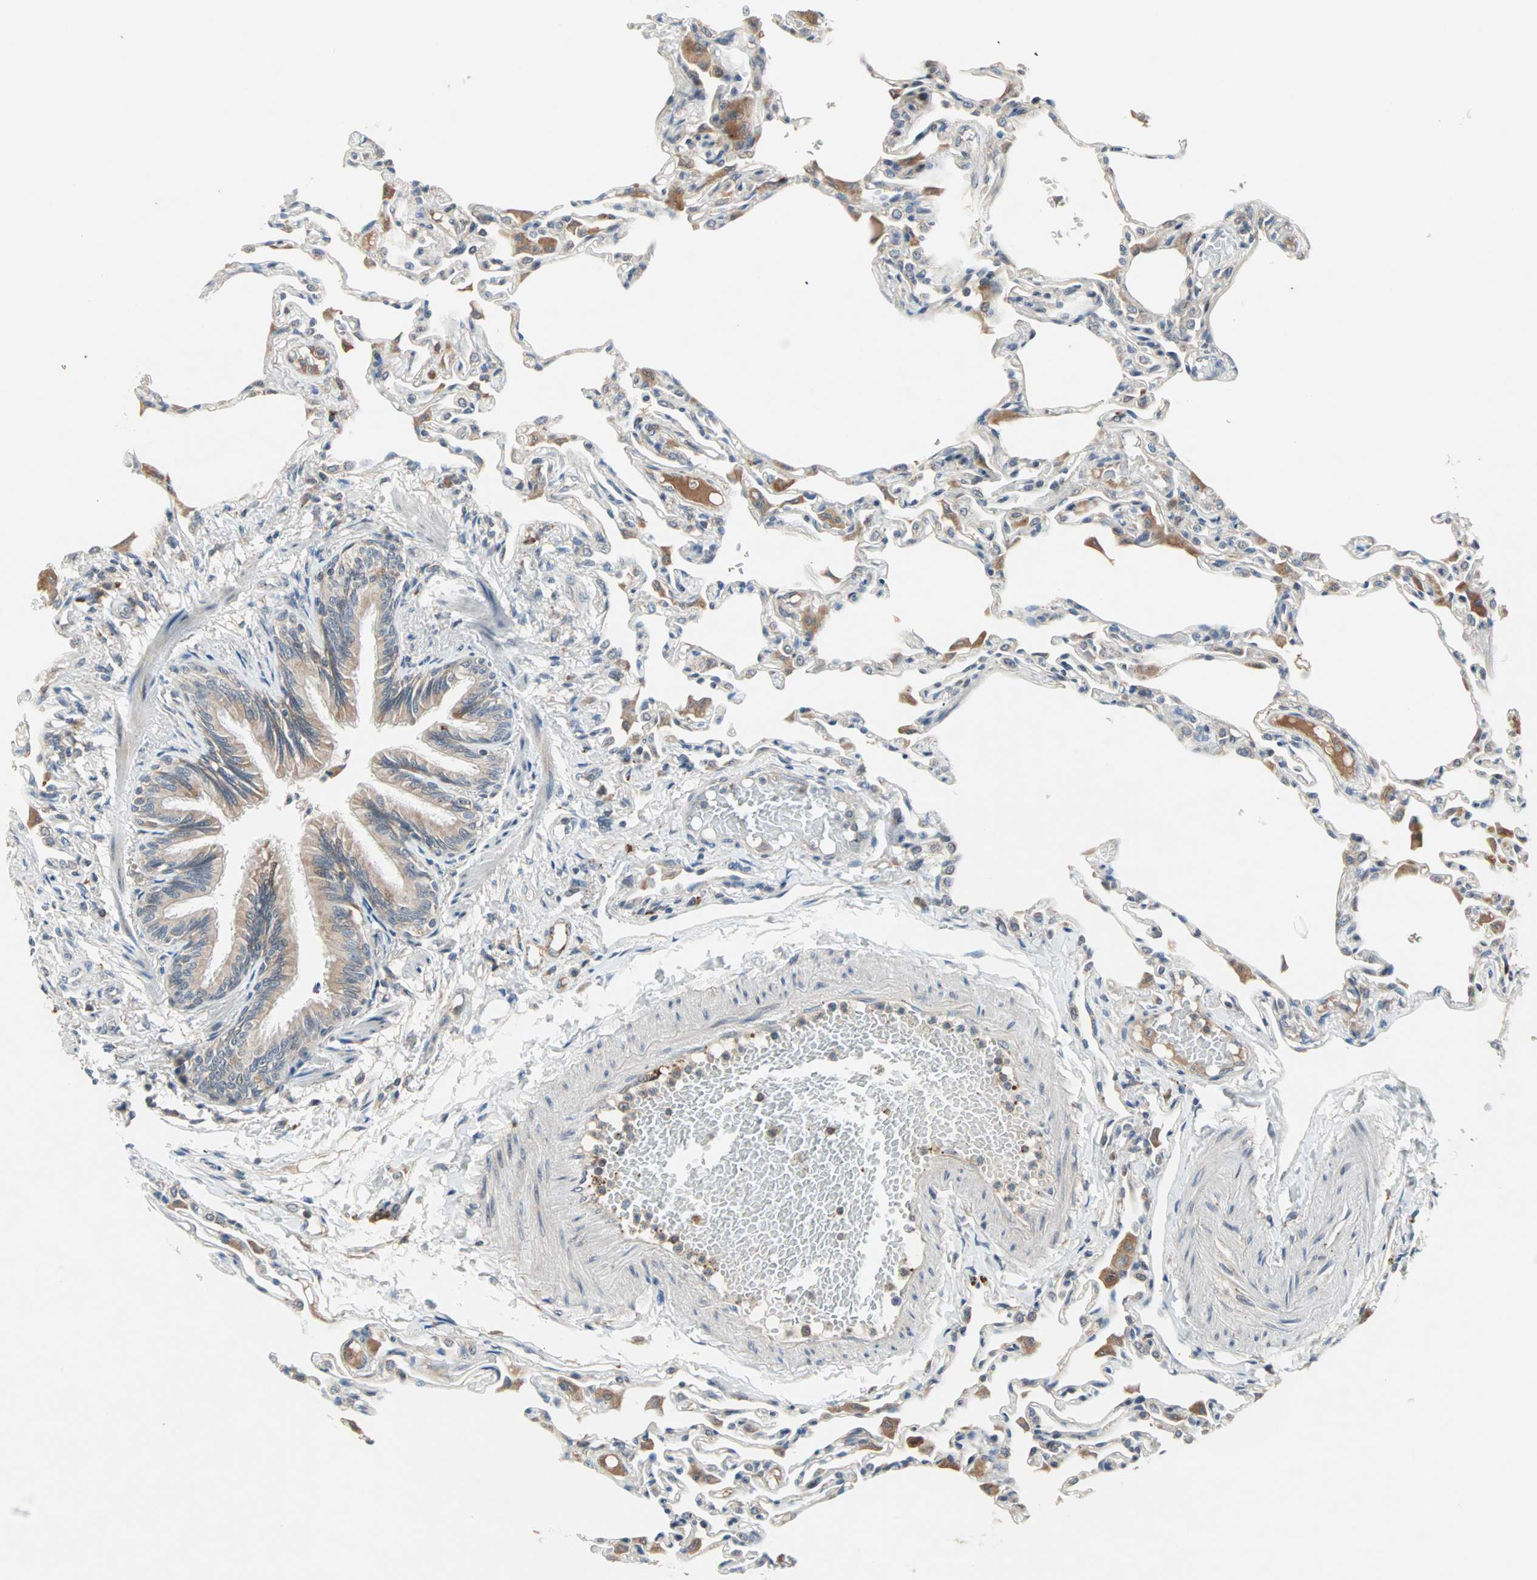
{"staining": {"intensity": "weak", "quantity": "25%-75%", "location": "cytoplasmic/membranous"}, "tissue": "lung", "cell_type": "Alveolar cells", "image_type": "normal", "snomed": [{"axis": "morphology", "description": "Normal tissue, NOS"}, {"axis": "topography", "description": "Lung"}], "caption": "This photomicrograph displays immunohistochemistry staining of unremarkable human lung, with low weak cytoplasmic/membranous staining in about 25%-75% of alveolar cells.", "gene": "PROS1", "patient": {"sex": "female", "age": 49}}